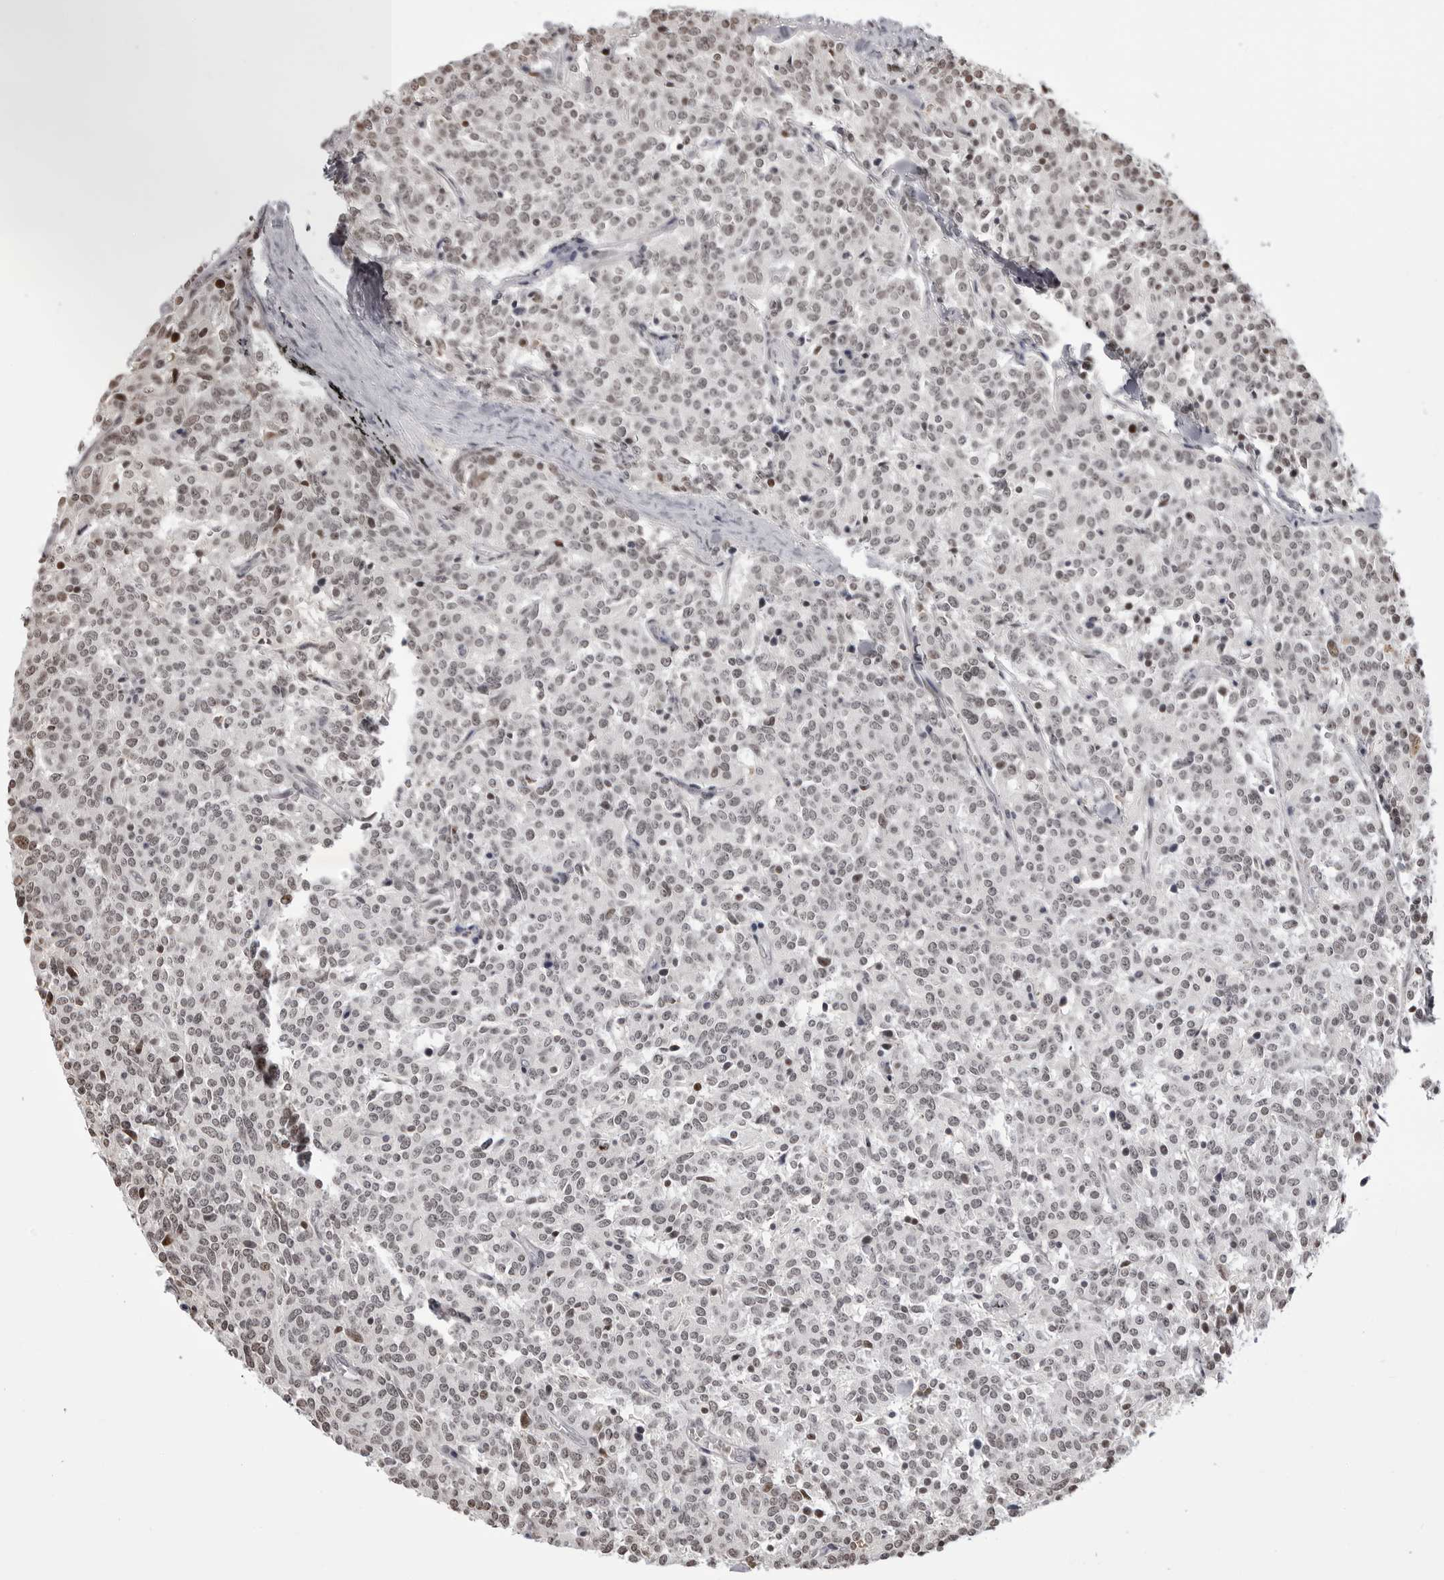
{"staining": {"intensity": "moderate", "quantity": "<25%", "location": "nuclear"}, "tissue": "carcinoid", "cell_type": "Tumor cells", "image_type": "cancer", "snomed": [{"axis": "morphology", "description": "Carcinoid, malignant, NOS"}, {"axis": "topography", "description": "Lung"}], "caption": "Malignant carcinoid stained with immunohistochemistry (IHC) reveals moderate nuclear positivity in approximately <25% of tumor cells.", "gene": "PHF3", "patient": {"sex": "female", "age": 46}}